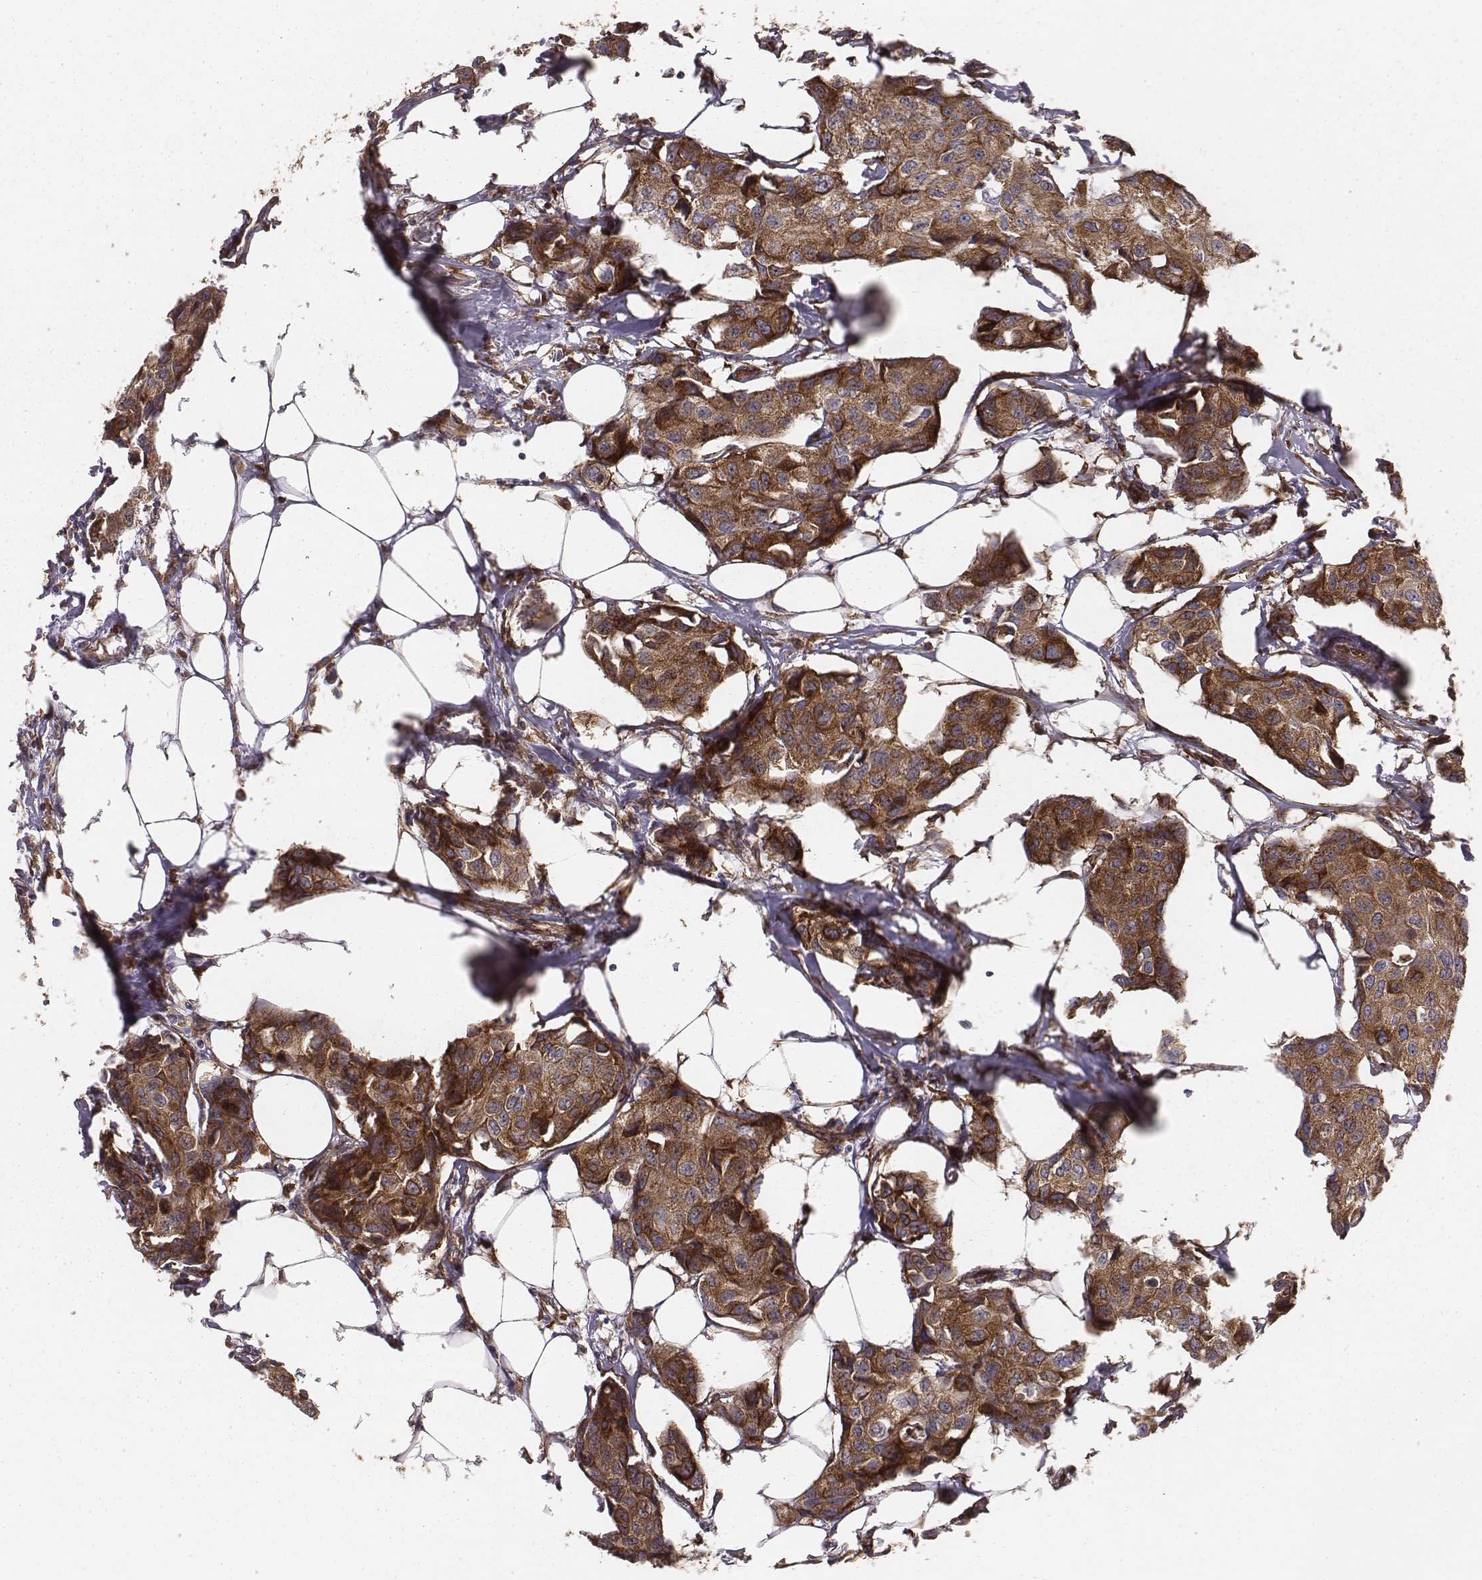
{"staining": {"intensity": "moderate", "quantity": ">75%", "location": "cytoplasmic/membranous"}, "tissue": "breast cancer", "cell_type": "Tumor cells", "image_type": "cancer", "snomed": [{"axis": "morphology", "description": "Duct carcinoma"}, {"axis": "topography", "description": "Breast"}], "caption": "Immunohistochemical staining of breast infiltrating ductal carcinoma reveals medium levels of moderate cytoplasmic/membranous protein expression in about >75% of tumor cells.", "gene": "TXLNA", "patient": {"sex": "female", "age": 80}}